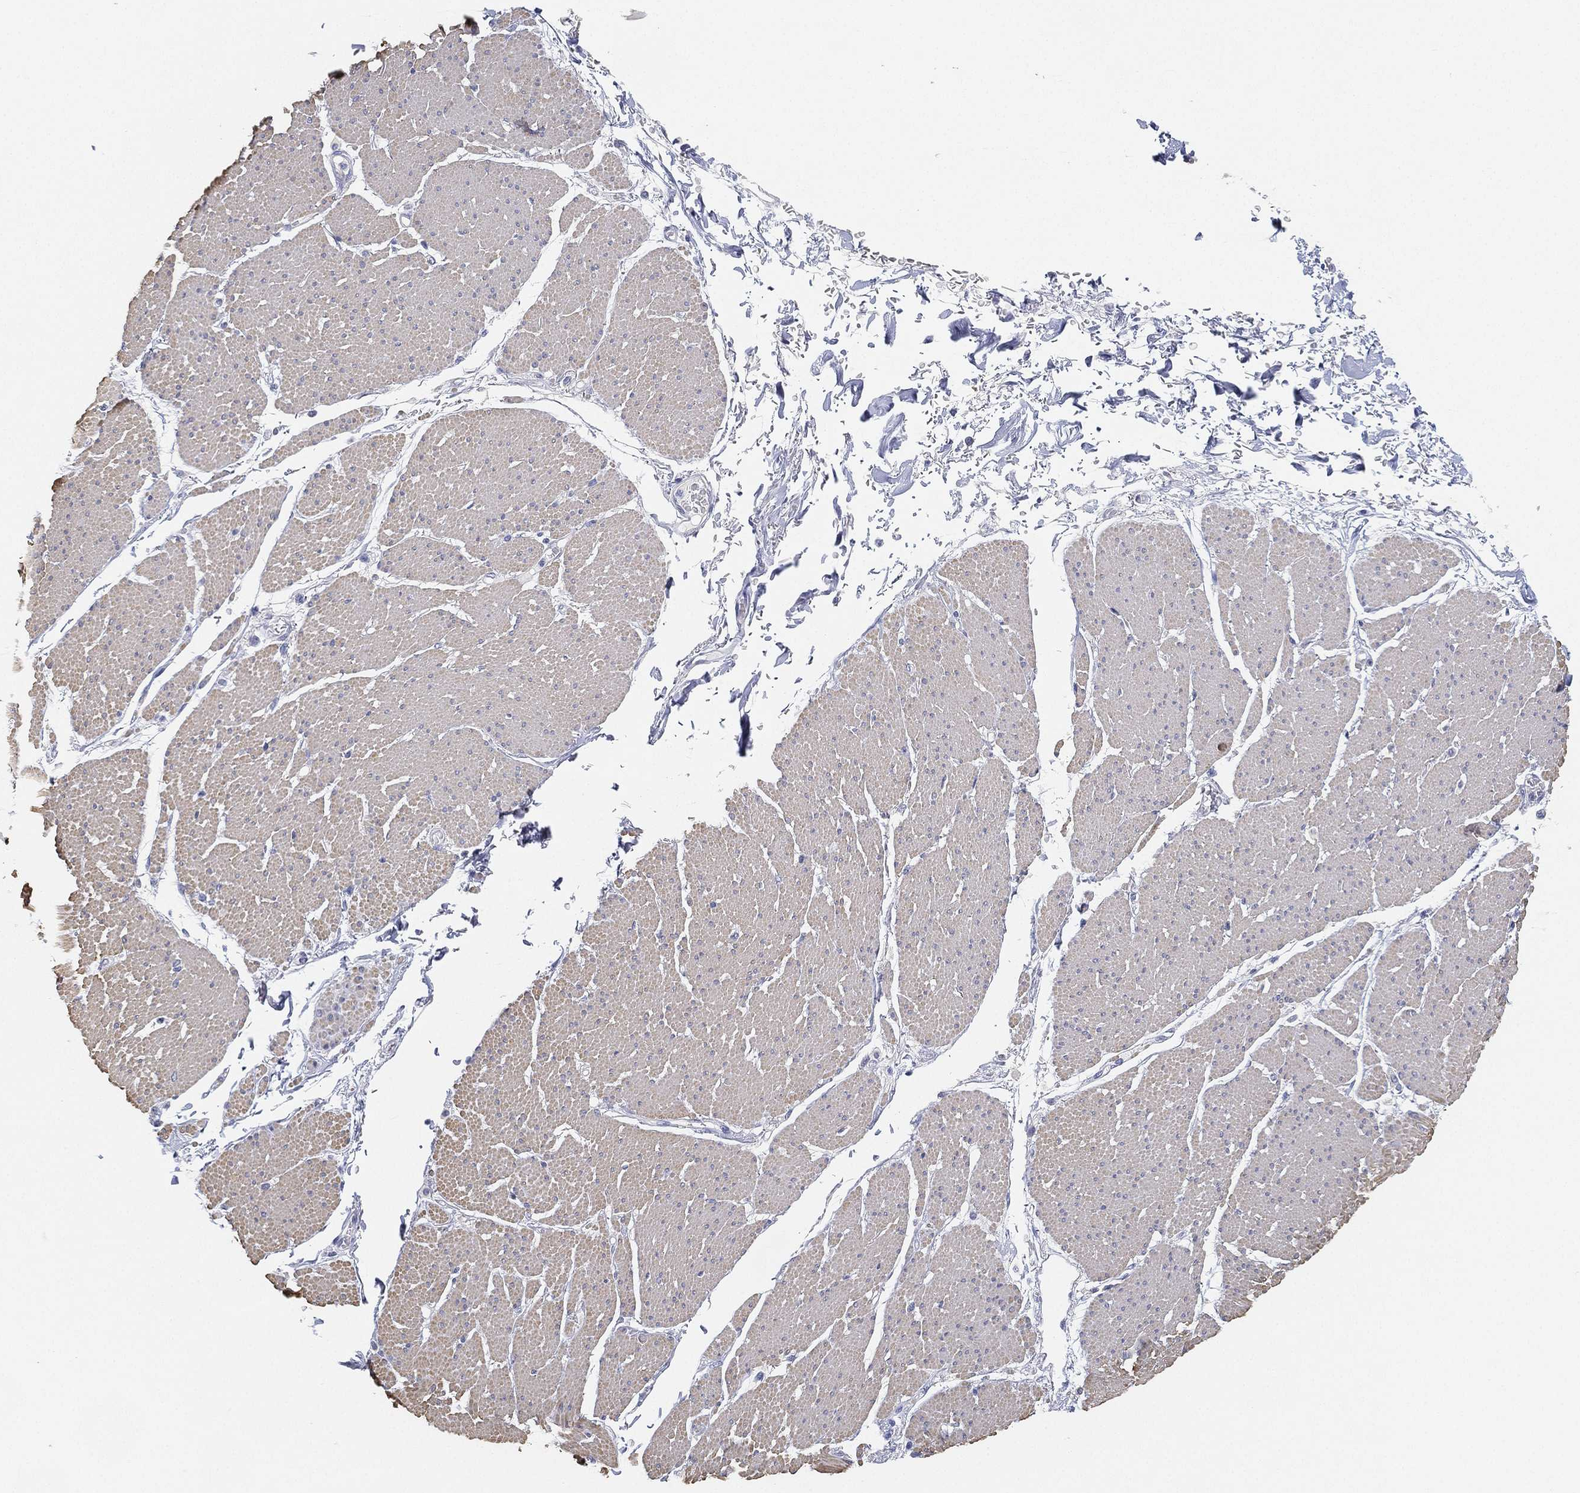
{"staining": {"intensity": "weak", "quantity": "<25%", "location": "cytoplasmic/membranous"}, "tissue": "smooth muscle", "cell_type": "Smooth muscle cells", "image_type": "normal", "snomed": [{"axis": "morphology", "description": "Normal tissue, NOS"}, {"axis": "topography", "description": "Smooth muscle"}, {"axis": "topography", "description": "Anal"}], "caption": "Histopathology image shows no significant protein positivity in smooth muscle cells of normal smooth muscle.", "gene": "GPR61", "patient": {"sex": "male", "age": 83}}